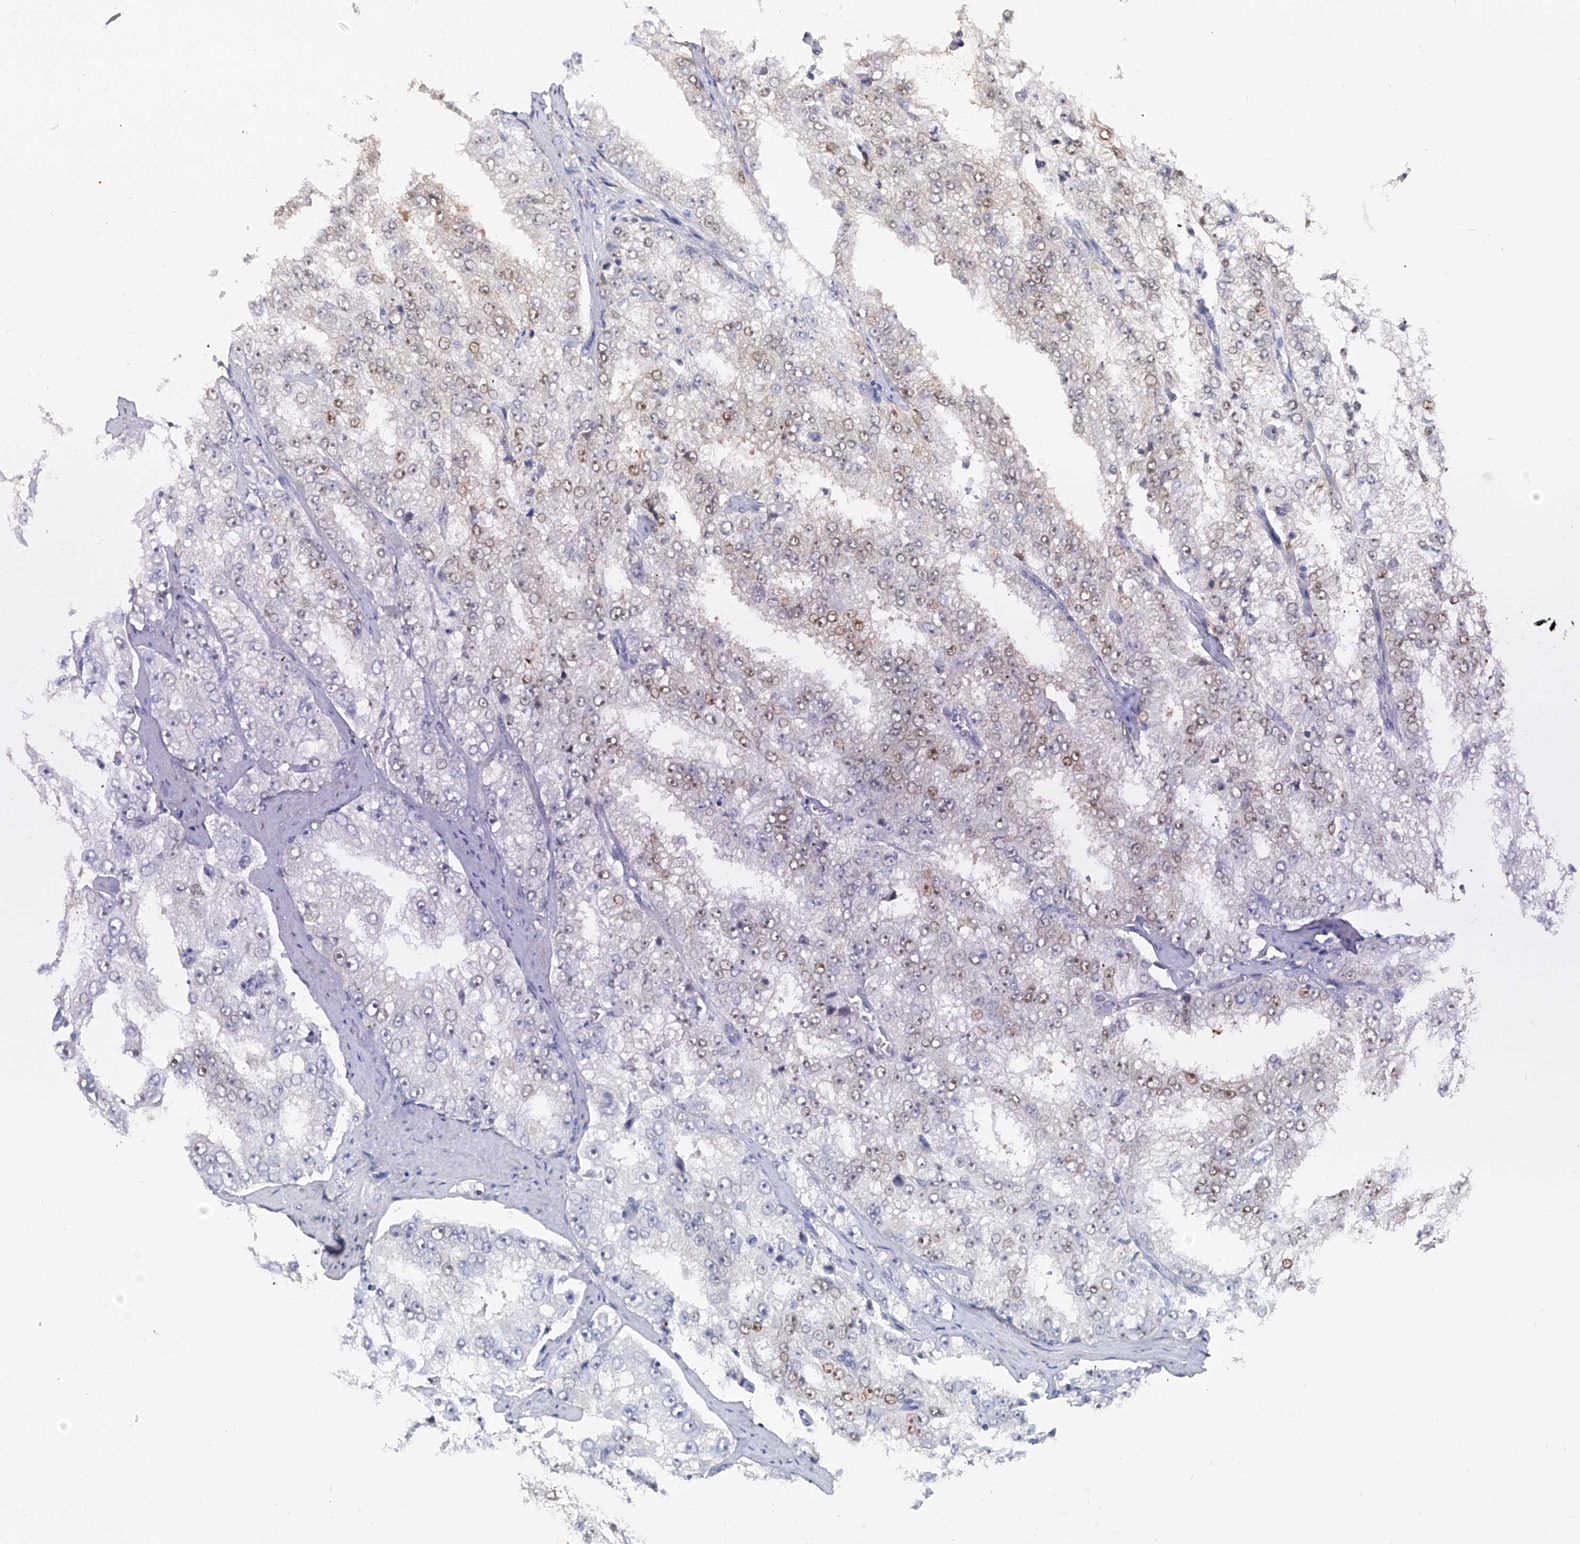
{"staining": {"intensity": "moderate", "quantity": "<25%", "location": "nuclear"}, "tissue": "prostate cancer", "cell_type": "Tumor cells", "image_type": "cancer", "snomed": [{"axis": "morphology", "description": "Adenocarcinoma, High grade"}, {"axis": "topography", "description": "Prostate"}], "caption": "Prostate cancer (adenocarcinoma (high-grade)) stained with a protein marker reveals moderate staining in tumor cells.", "gene": "PHF20", "patient": {"sex": "male", "age": 58}}